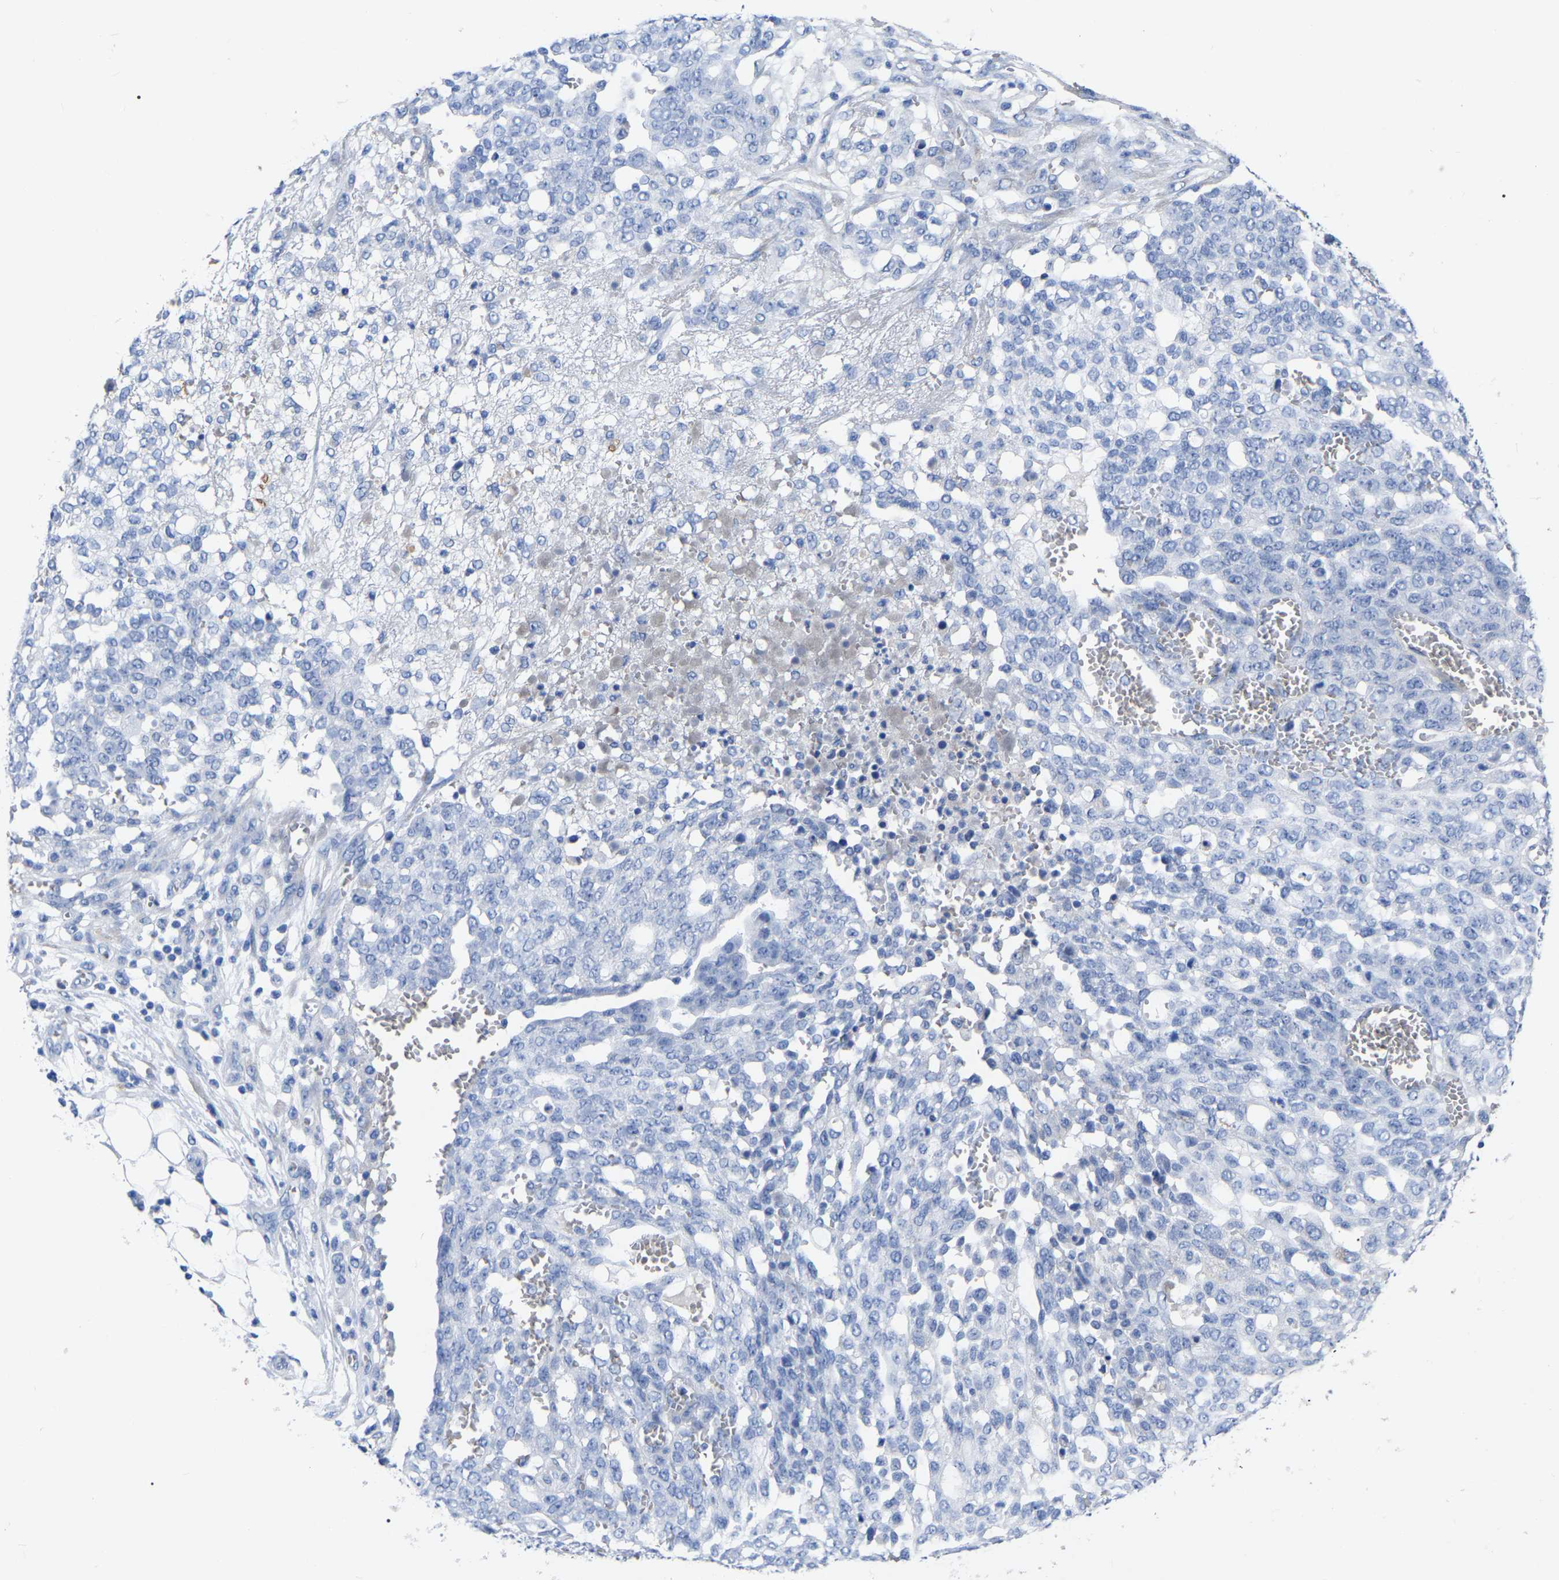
{"staining": {"intensity": "negative", "quantity": "none", "location": "none"}, "tissue": "ovarian cancer", "cell_type": "Tumor cells", "image_type": "cancer", "snomed": [{"axis": "morphology", "description": "Cystadenocarcinoma, serous, NOS"}, {"axis": "topography", "description": "Soft tissue"}, {"axis": "topography", "description": "Ovary"}], "caption": "This micrograph is of ovarian serous cystadenocarcinoma stained with immunohistochemistry (IHC) to label a protein in brown with the nuclei are counter-stained blue. There is no expression in tumor cells.", "gene": "GDF3", "patient": {"sex": "female", "age": 57}}